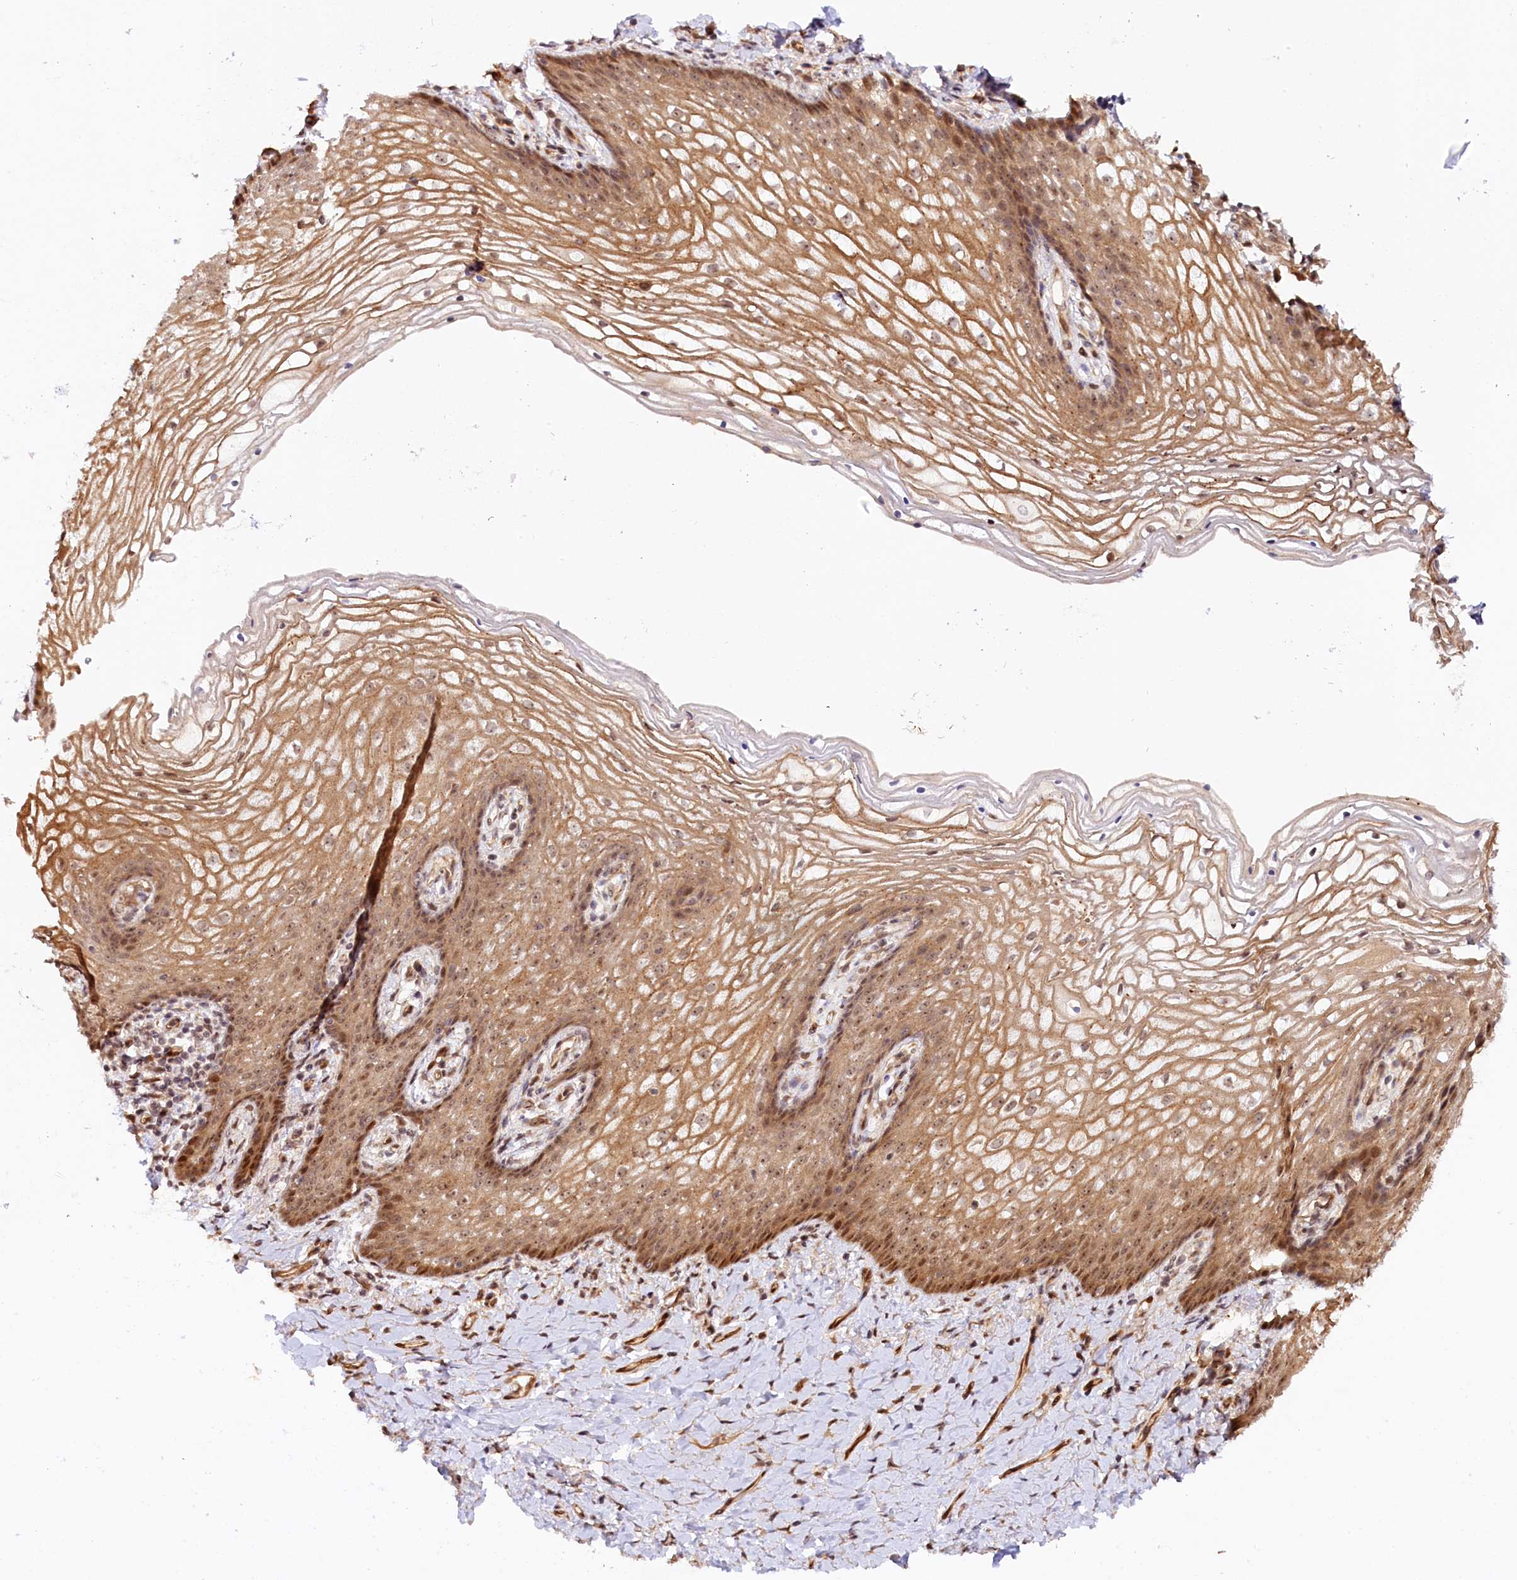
{"staining": {"intensity": "moderate", "quantity": ">75%", "location": "cytoplasmic/membranous,nuclear"}, "tissue": "vagina", "cell_type": "Squamous epithelial cells", "image_type": "normal", "snomed": [{"axis": "morphology", "description": "Normal tissue, NOS"}, {"axis": "topography", "description": "Vagina"}], "caption": "Immunohistochemical staining of benign human vagina reveals medium levels of moderate cytoplasmic/membranous,nuclear expression in about >75% of squamous epithelial cells. (IHC, brightfield microscopy, high magnification).", "gene": "ANKRD24", "patient": {"sex": "female", "age": 60}}